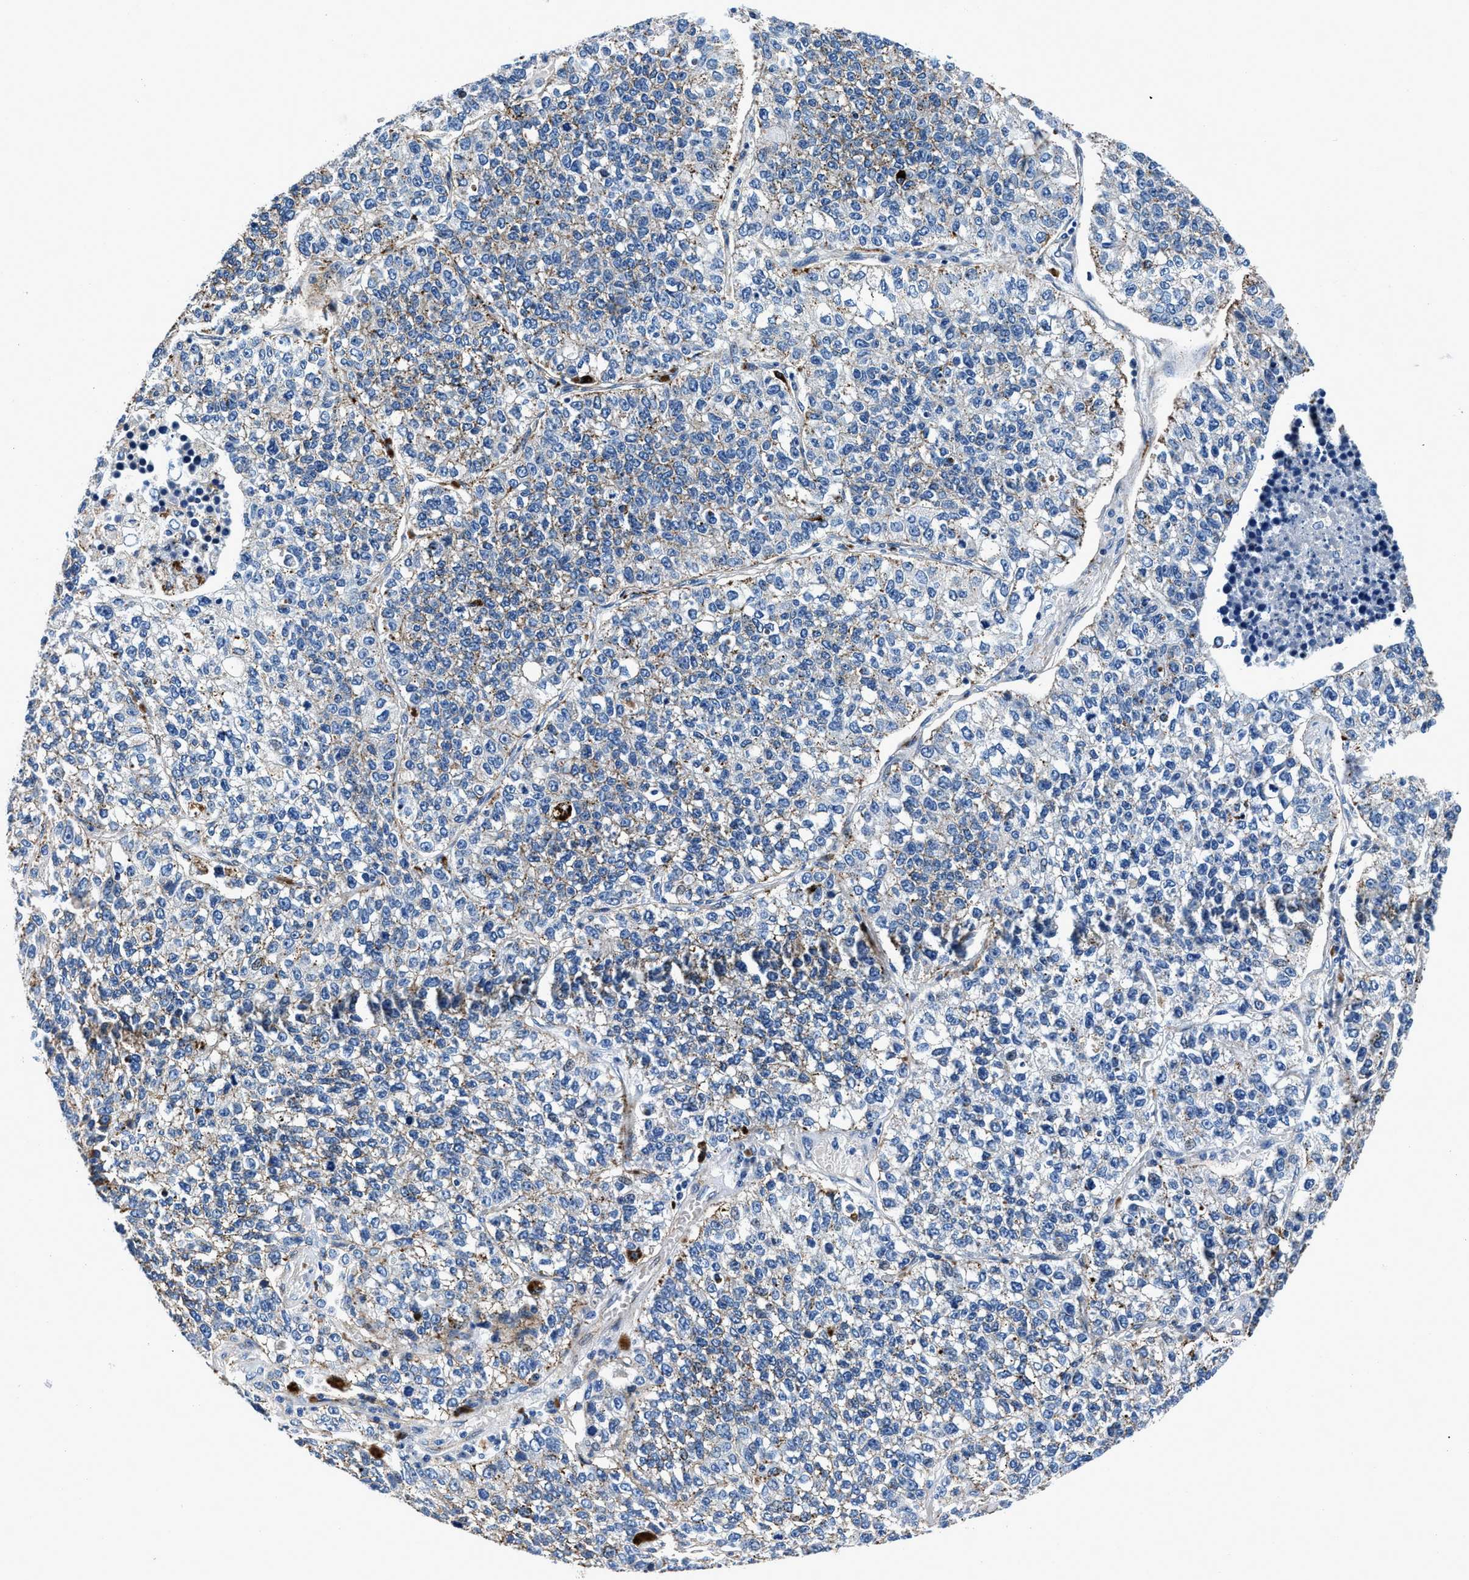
{"staining": {"intensity": "moderate", "quantity": "<25%", "location": "cytoplasmic/membranous"}, "tissue": "lung cancer", "cell_type": "Tumor cells", "image_type": "cancer", "snomed": [{"axis": "morphology", "description": "Adenocarcinoma, NOS"}, {"axis": "topography", "description": "Lung"}], "caption": "The image shows staining of lung cancer, revealing moderate cytoplasmic/membranous protein staining (brown color) within tumor cells.", "gene": "DAG1", "patient": {"sex": "male", "age": 49}}